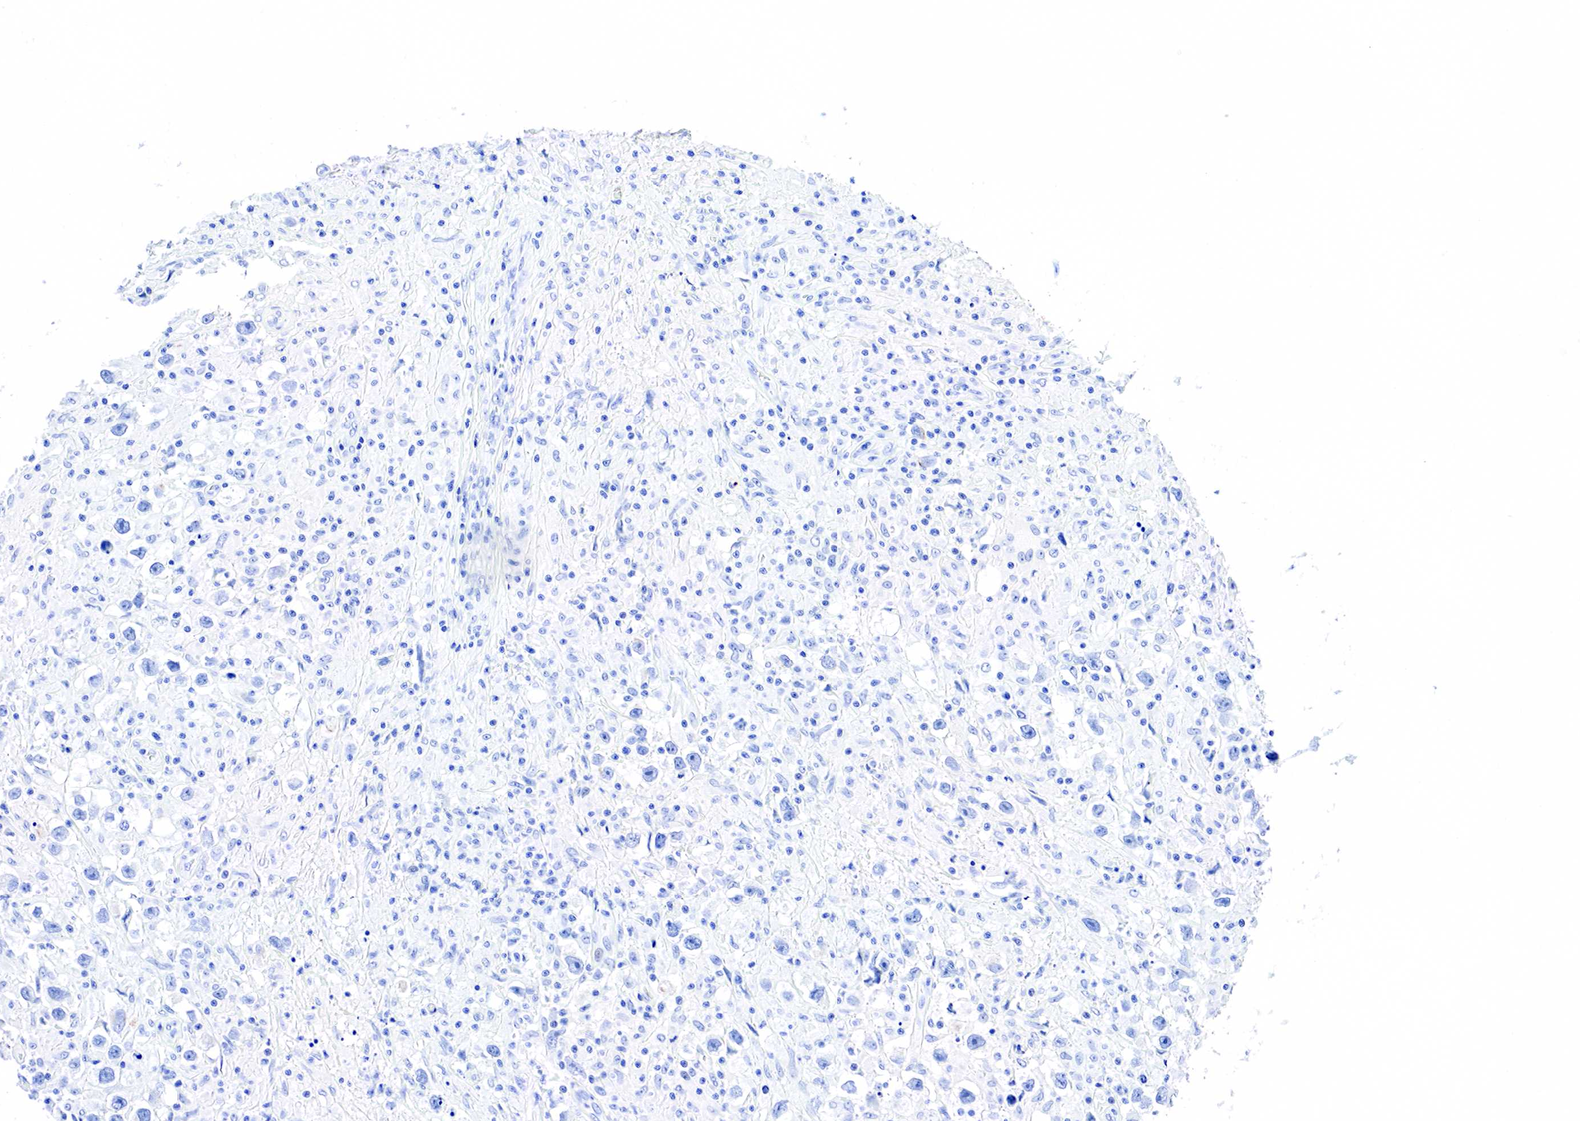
{"staining": {"intensity": "negative", "quantity": "none", "location": "none"}, "tissue": "testis cancer", "cell_type": "Tumor cells", "image_type": "cancer", "snomed": [{"axis": "morphology", "description": "Seminoma, NOS"}, {"axis": "topography", "description": "Testis"}], "caption": "Photomicrograph shows no significant protein expression in tumor cells of testis seminoma.", "gene": "KRT7", "patient": {"sex": "male", "age": 34}}